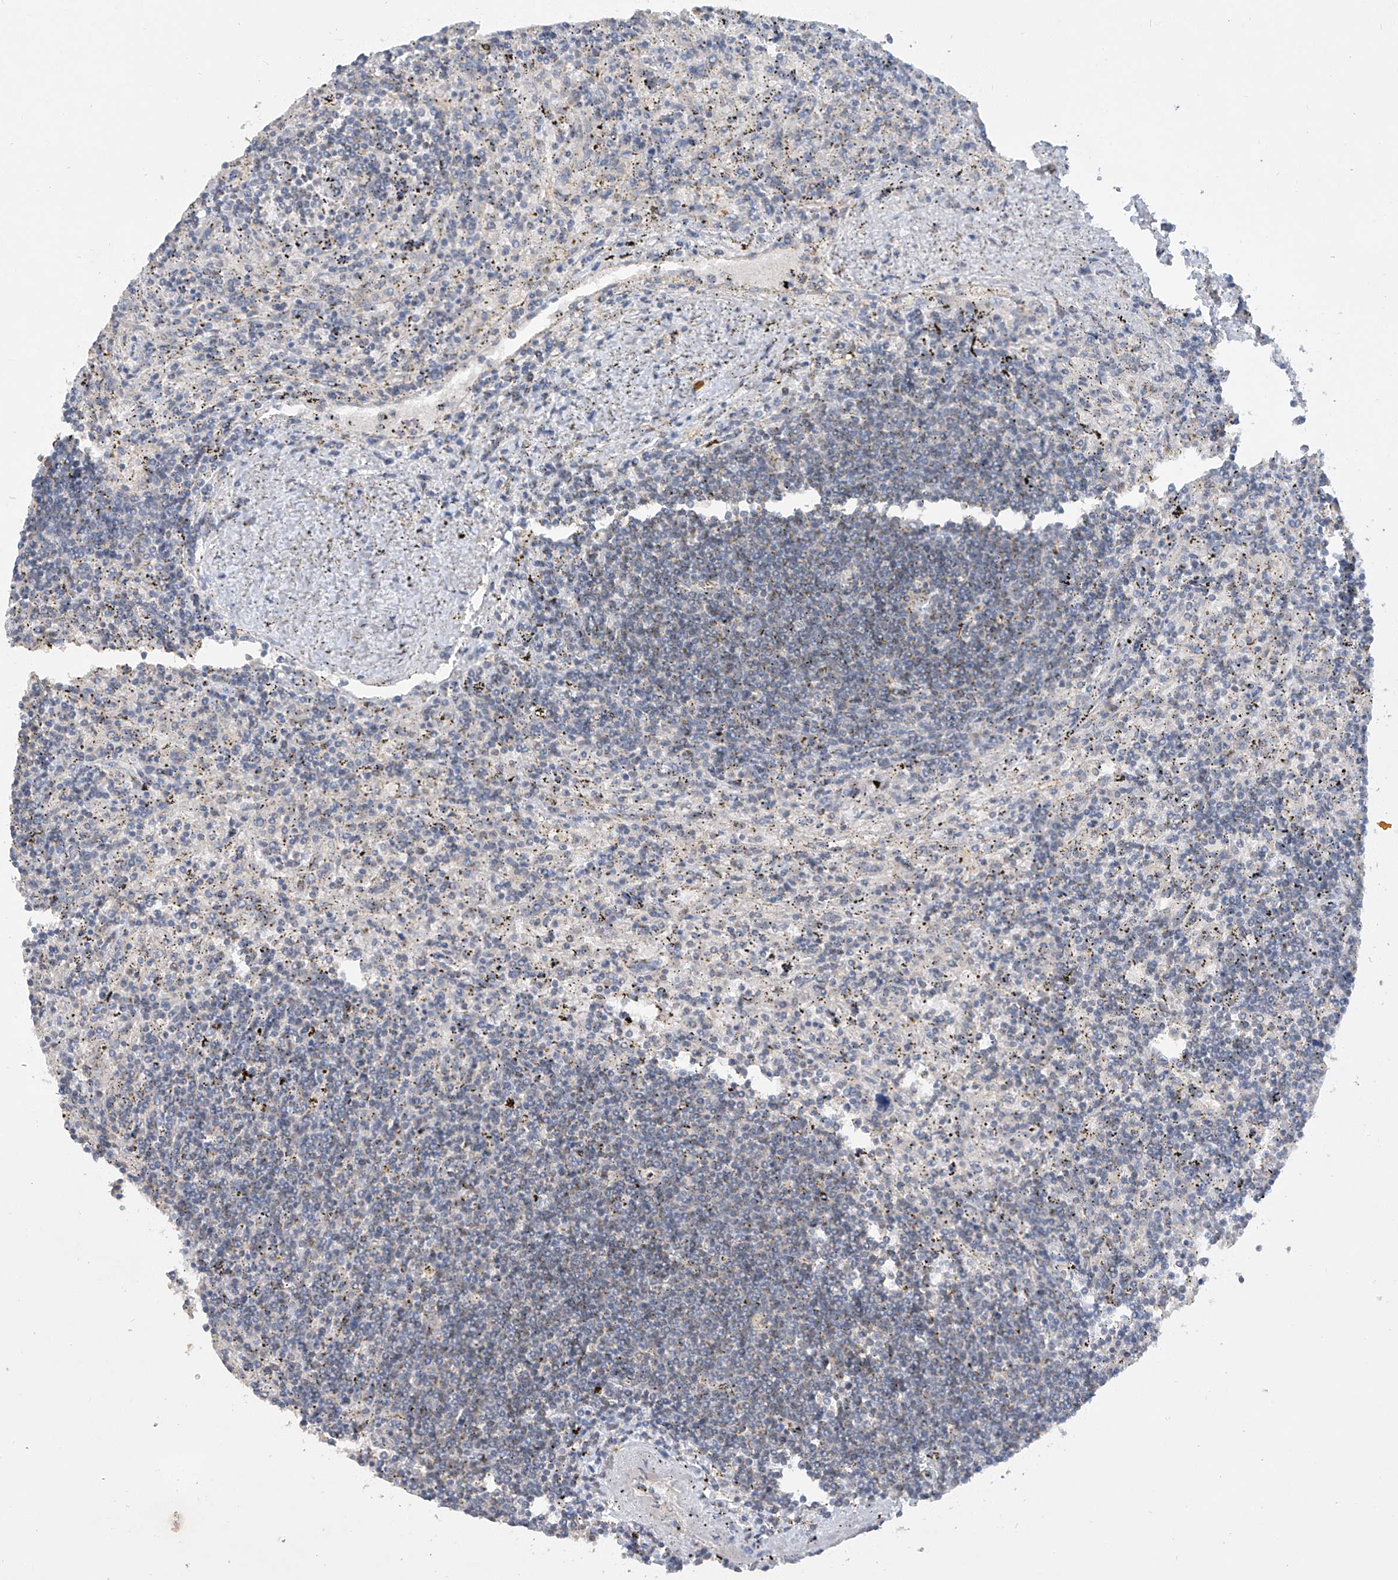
{"staining": {"intensity": "negative", "quantity": "none", "location": "none"}, "tissue": "lymphoma", "cell_type": "Tumor cells", "image_type": "cancer", "snomed": [{"axis": "morphology", "description": "Malignant lymphoma, non-Hodgkin's type, Low grade"}, {"axis": "topography", "description": "Spleen"}], "caption": "An IHC photomicrograph of lymphoma is shown. There is no staining in tumor cells of lymphoma. (DAB (3,3'-diaminobenzidine) IHC, high magnification).", "gene": "HAS3", "patient": {"sex": "male", "age": 76}}